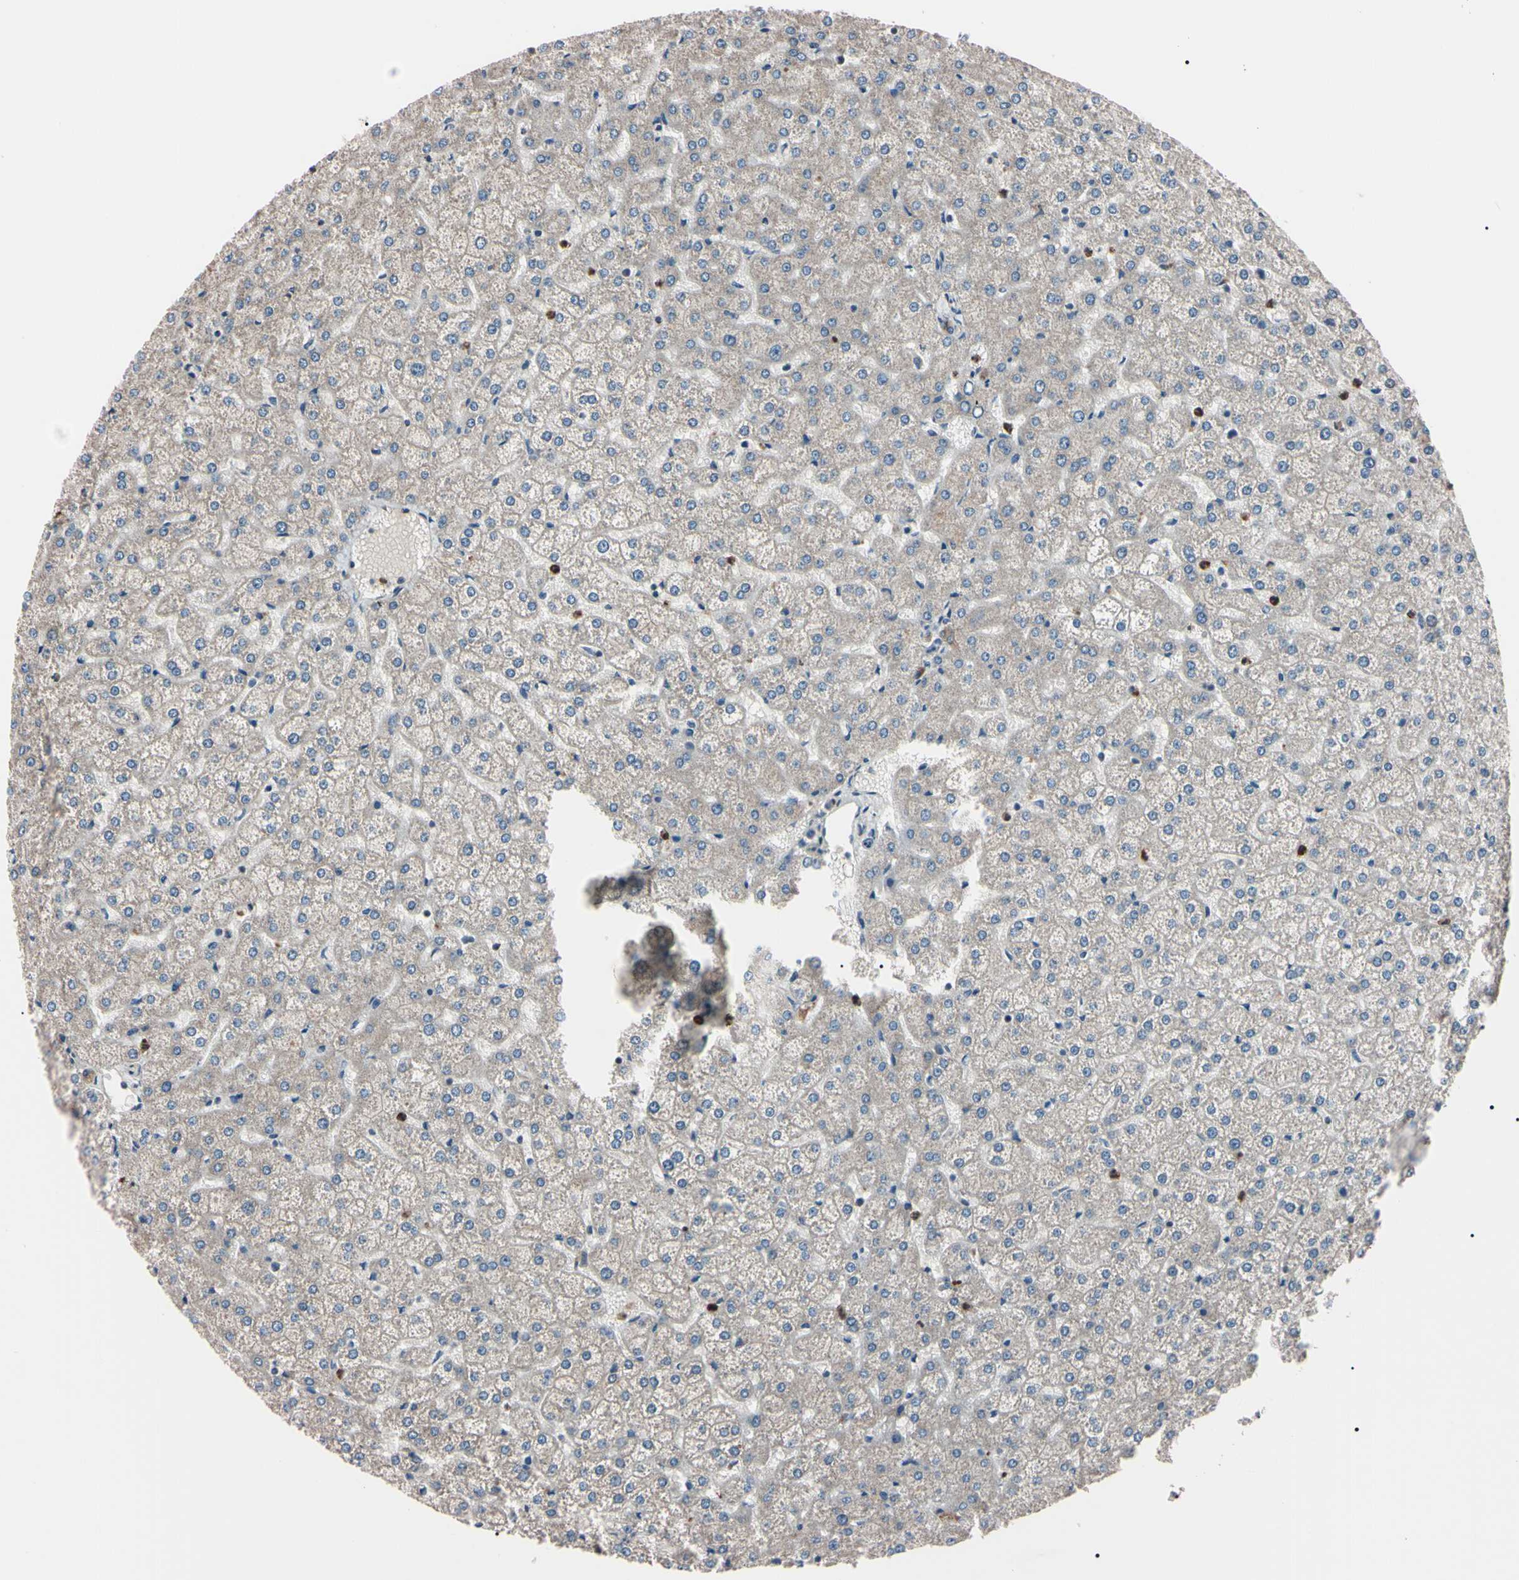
{"staining": {"intensity": "moderate", "quantity": ">75%", "location": "cytoplasmic/membranous"}, "tissue": "liver", "cell_type": "Cholangiocytes", "image_type": "normal", "snomed": [{"axis": "morphology", "description": "Normal tissue, NOS"}, {"axis": "topography", "description": "Liver"}], "caption": "Immunohistochemistry (IHC) histopathology image of benign liver: human liver stained using immunohistochemistry (IHC) shows medium levels of moderate protein expression localized specifically in the cytoplasmic/membranous of cholangiocytes, appearing as a cytoplasmic/membranous brown color.", "gene": "TRAF5", "patient": {"sex": "female", "age": 32}}